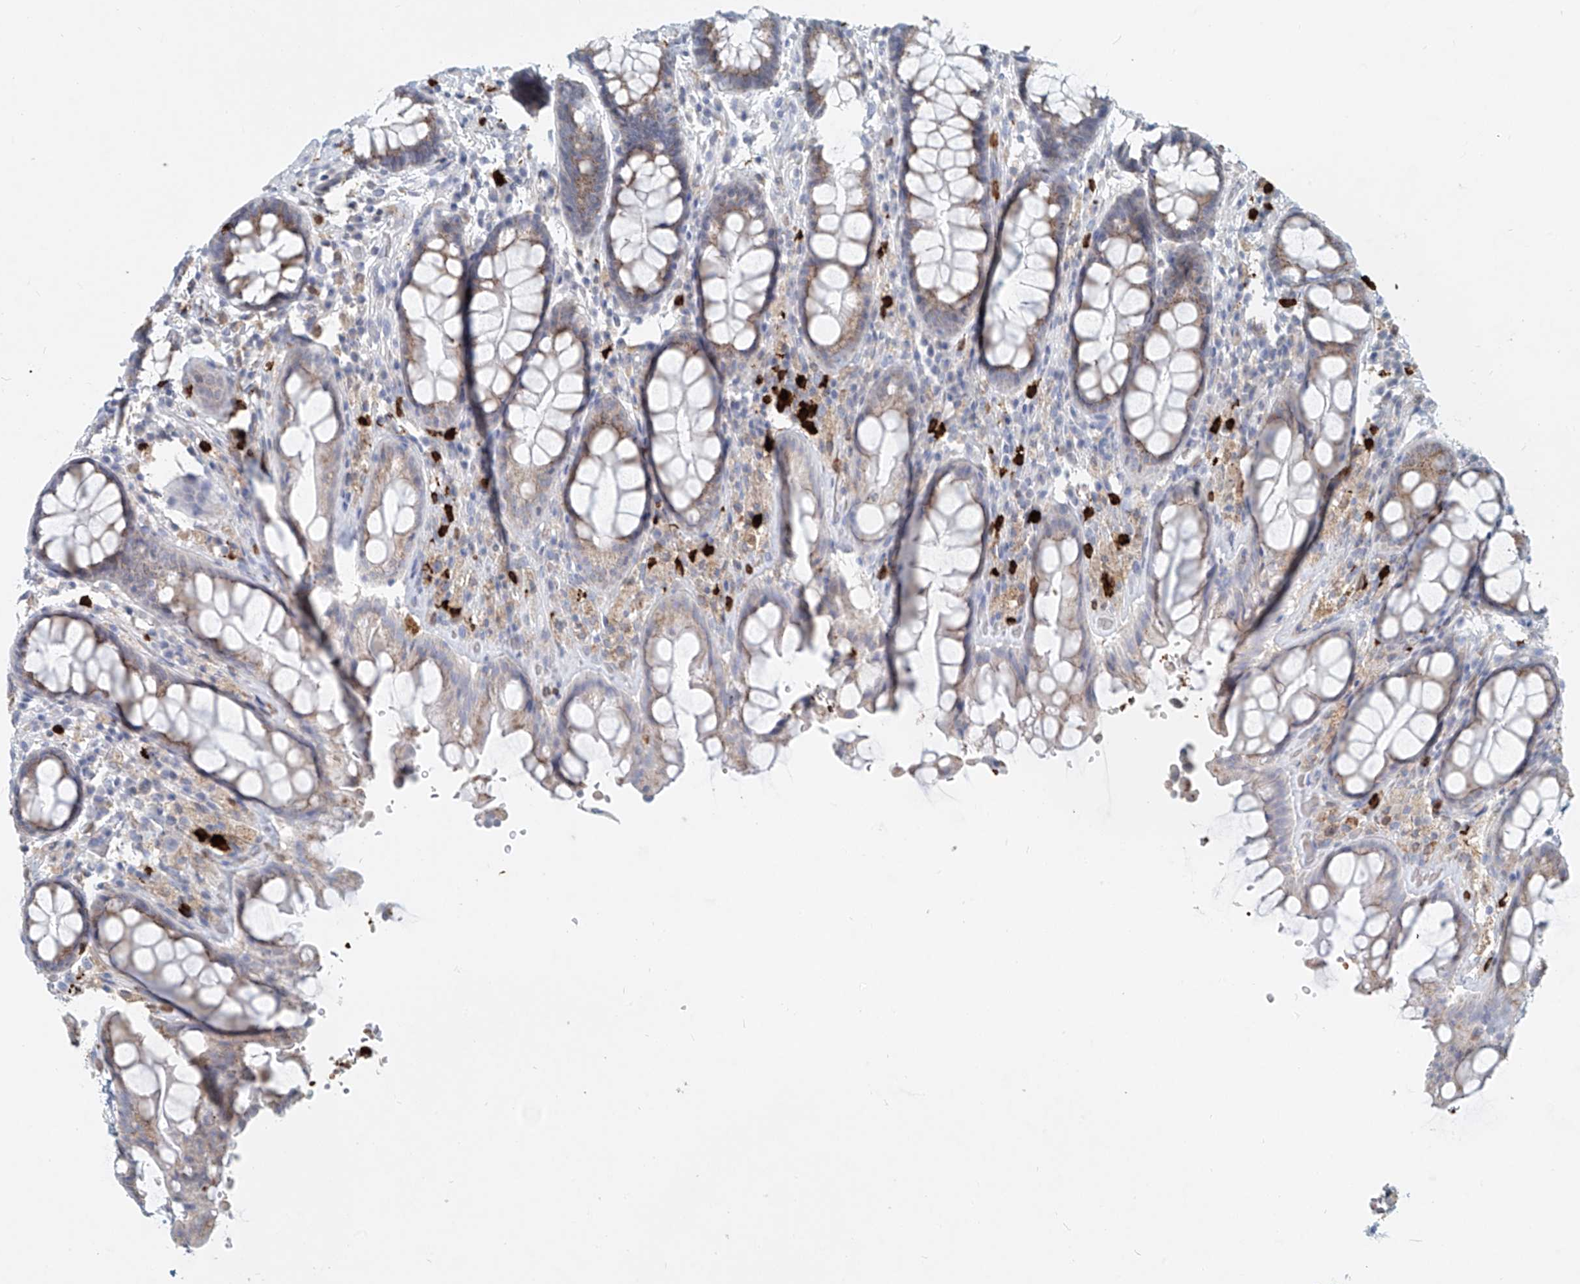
{"staining": {"intensity": "moderate", "quantity": "25%-75%", "location": "cytoplasmic/membranous"}, "tissue": "rectum", "cell_type": "Glandular cells", "image_type": "normal", "snomed": [{"axis": "morphology", "description": "Normal tissue, NOS"}, {"axis": "topography", "description": "Rectum"}], "caption": "Immunohistochemistry of normal rectum displays medium levels of moderate cytoplasmic/membranous staining in about 25%-75% of glandular cells.", "gene": "PTPRA", "patient": {"sex": "male", "age": 64}}